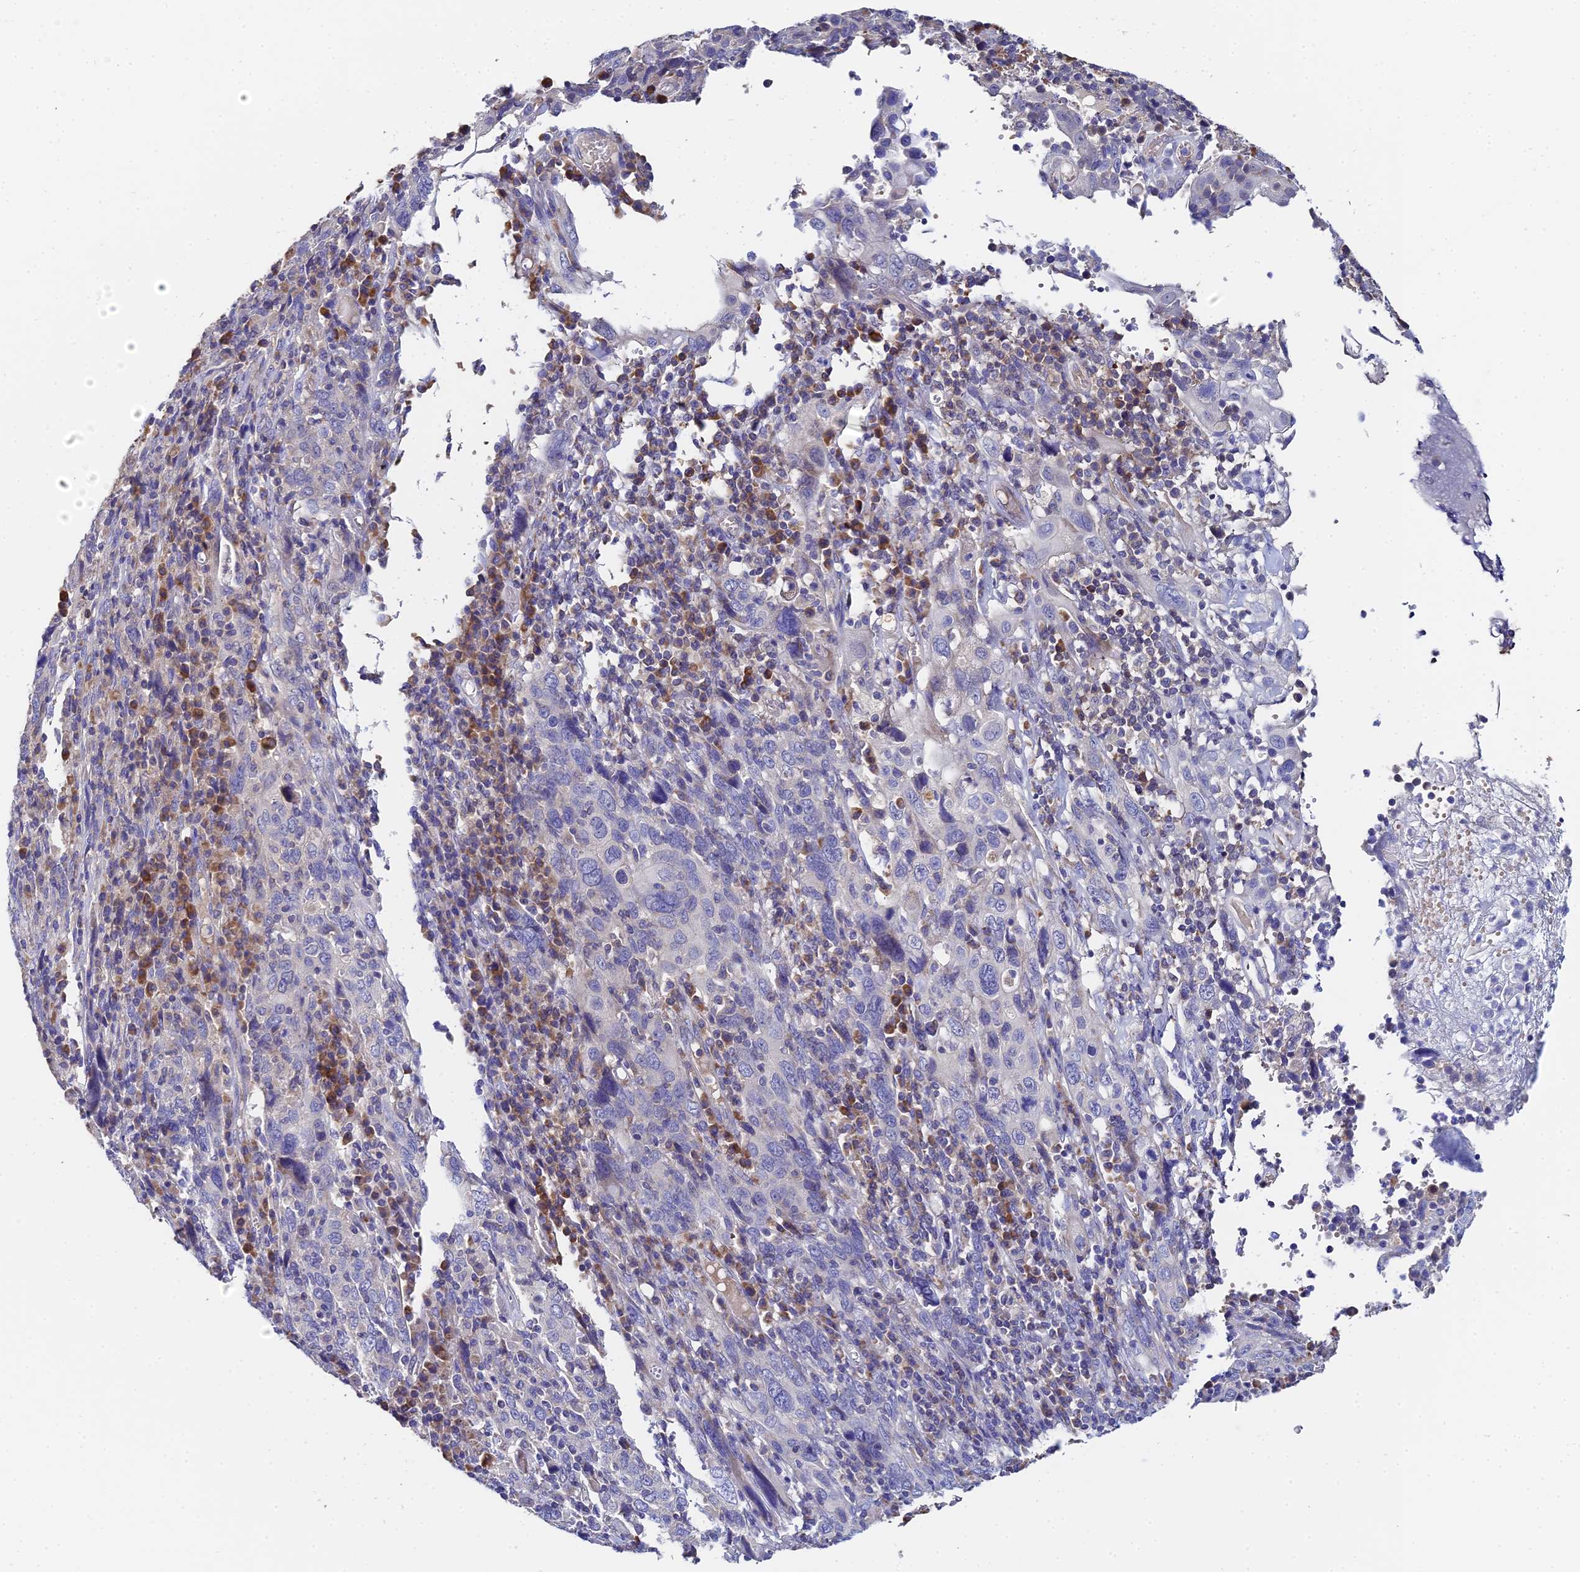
{"staining": {"intensity": "negative", "quantity": "none", "location": "none"}, "tissue": "cervical cancer", "cell_type": "Tumor cells", "image_type": "cancer", "snomed": [{"axis": "morphology", "description": "Squamous cell carcinoma, NOS"}, {"axis": "topography", "description": "Cervix"}], "caption": "Tumor cells are negative for brown protein staining in squamous cell carcinoma (cervical).", "gene": "UBE2L3", "patient": {"sex": "female", "age": 46}}